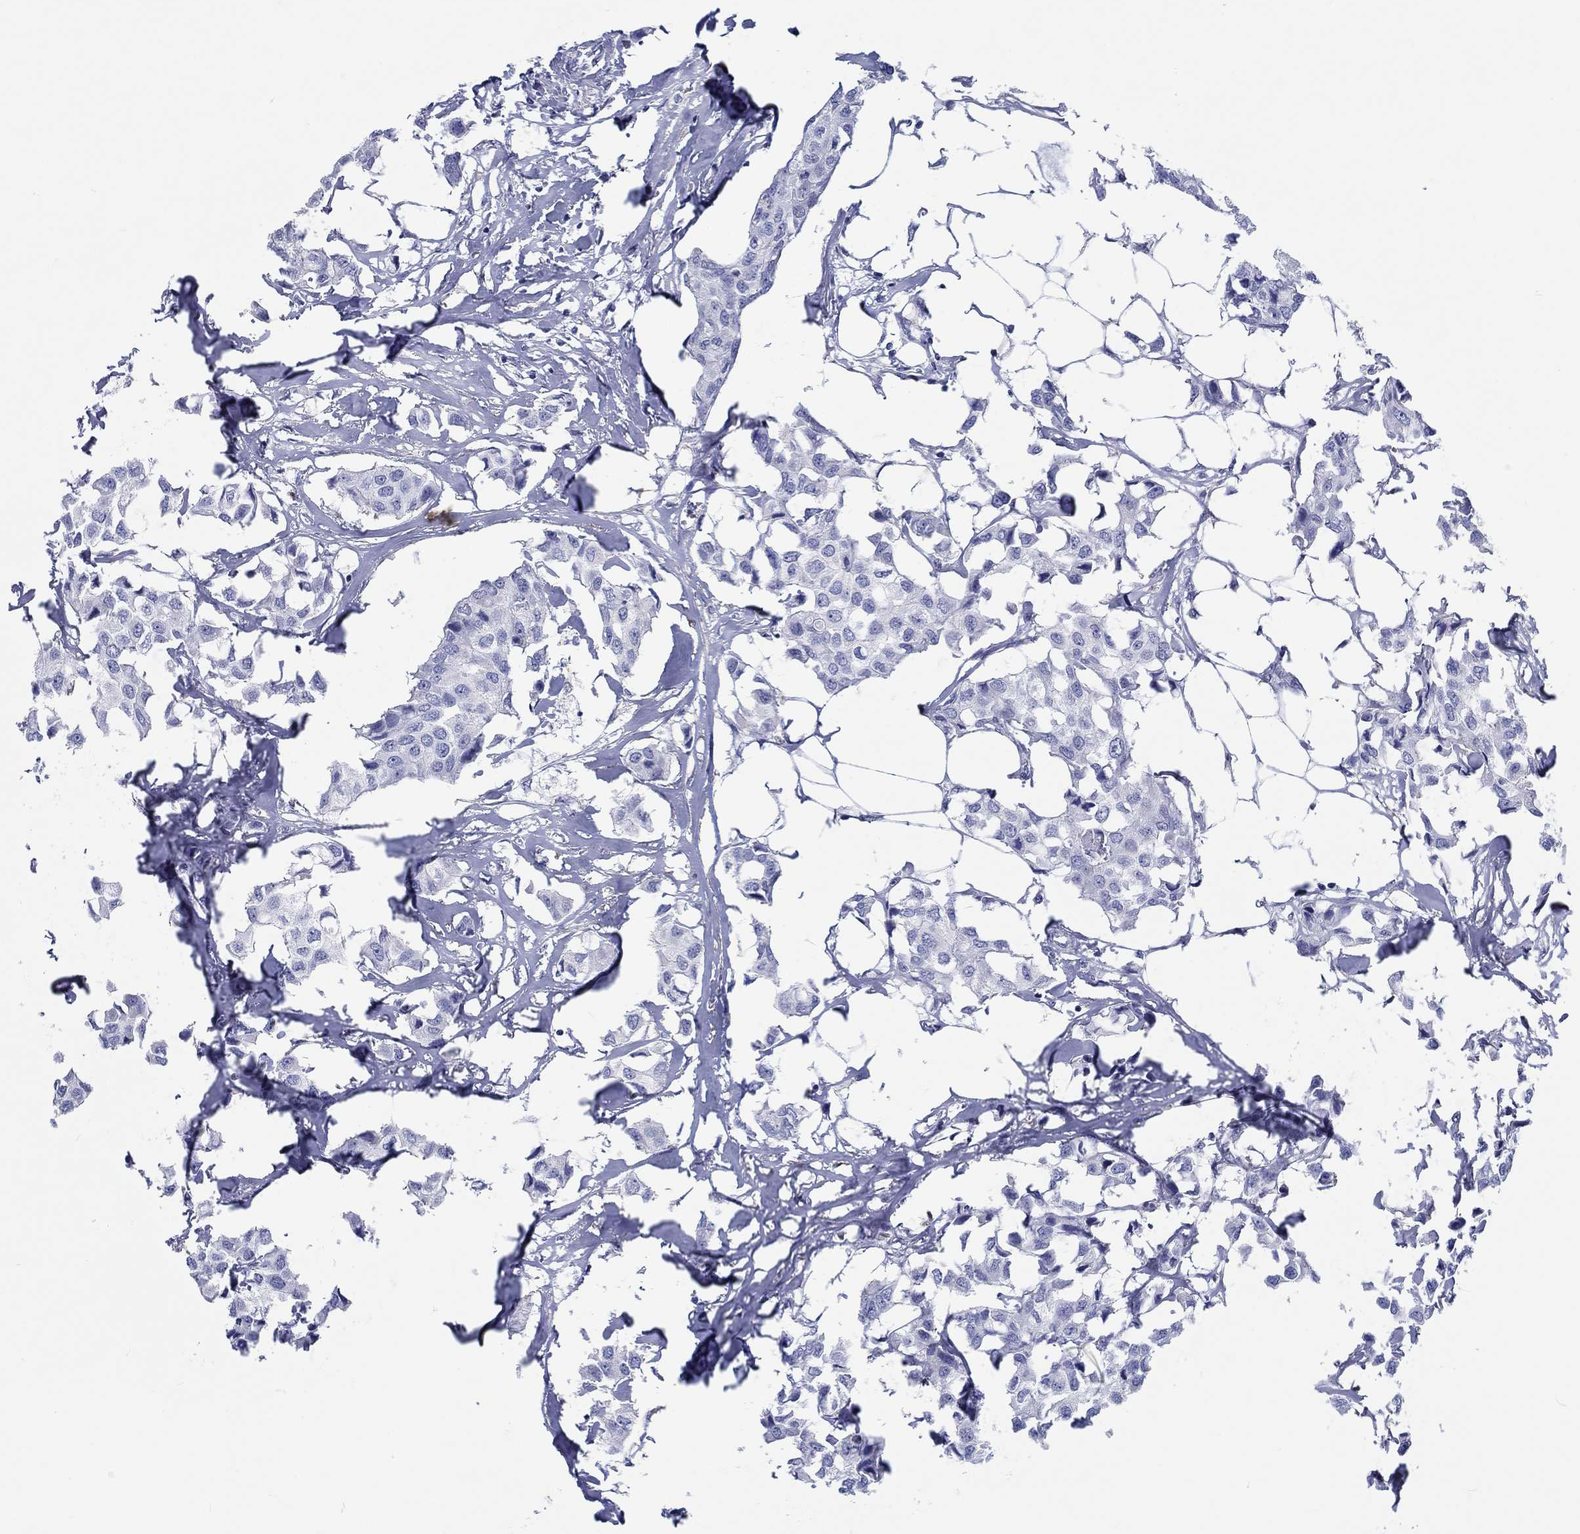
{"staining": {"intensity": "negative", "quantity": "none", "location": "none"}, "tissue": "breast cancer", "cell_type": "Tumor cells", "image_type": "cancer", "snomed": [{"axis": "morphology", "description": "Duct carcinoma"}, {"axis": "topography", "description": "Breast"}], "caption": "High magnification brightfield microscopy of breast cancer stained with DAB (3,3'-diaminobenzidine) (brown) and counterstained with hematoxylin (blue): tumor cells show no significant positivity.", "gene": "H1-1", "patient": {"sex": "female", "age": 80}}